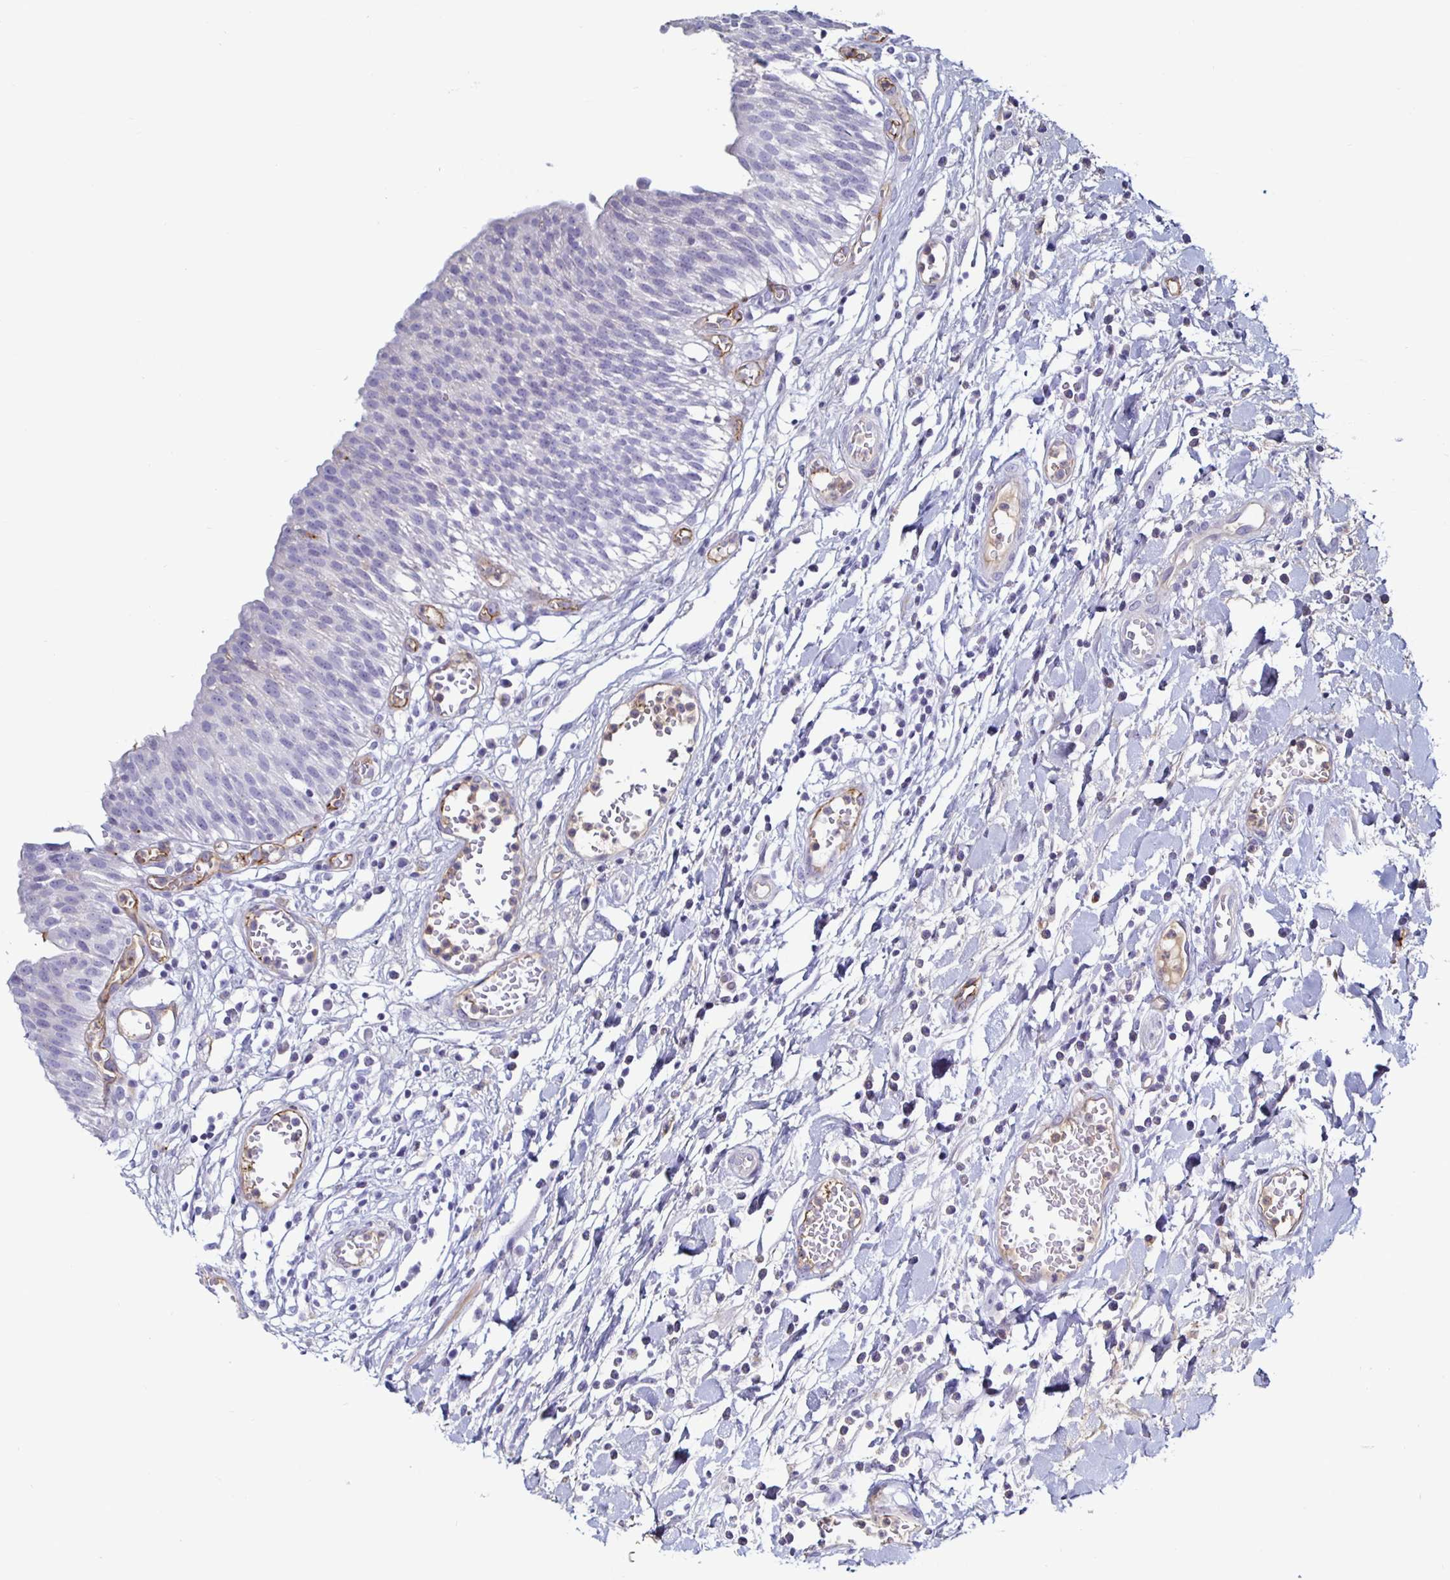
{"staining": {"intensity": "negative", "quantity": "none", "location": "none"}, "tissue": "urinary bladder", "cell_type": "Urothelial cells", "image_type": "normal", "snomed": [{"axis": "morphology", "description": "Normal tissue, NOS"}, {"axis": "topography", "description": "Urinary bladder"}], "caption": "Protein analysis of unremarkable urinary bladder shows no significant staining in urothelial cells. The staining was performed using DAB (3,3'-diaminobenzidine) to visualize the protein expression in brown, while the nuclei were stained in blue with hematoxylin (Magnification: 20x).", "gene": "ACSBG2", "patient": {"sex": "male", "age": 64}}